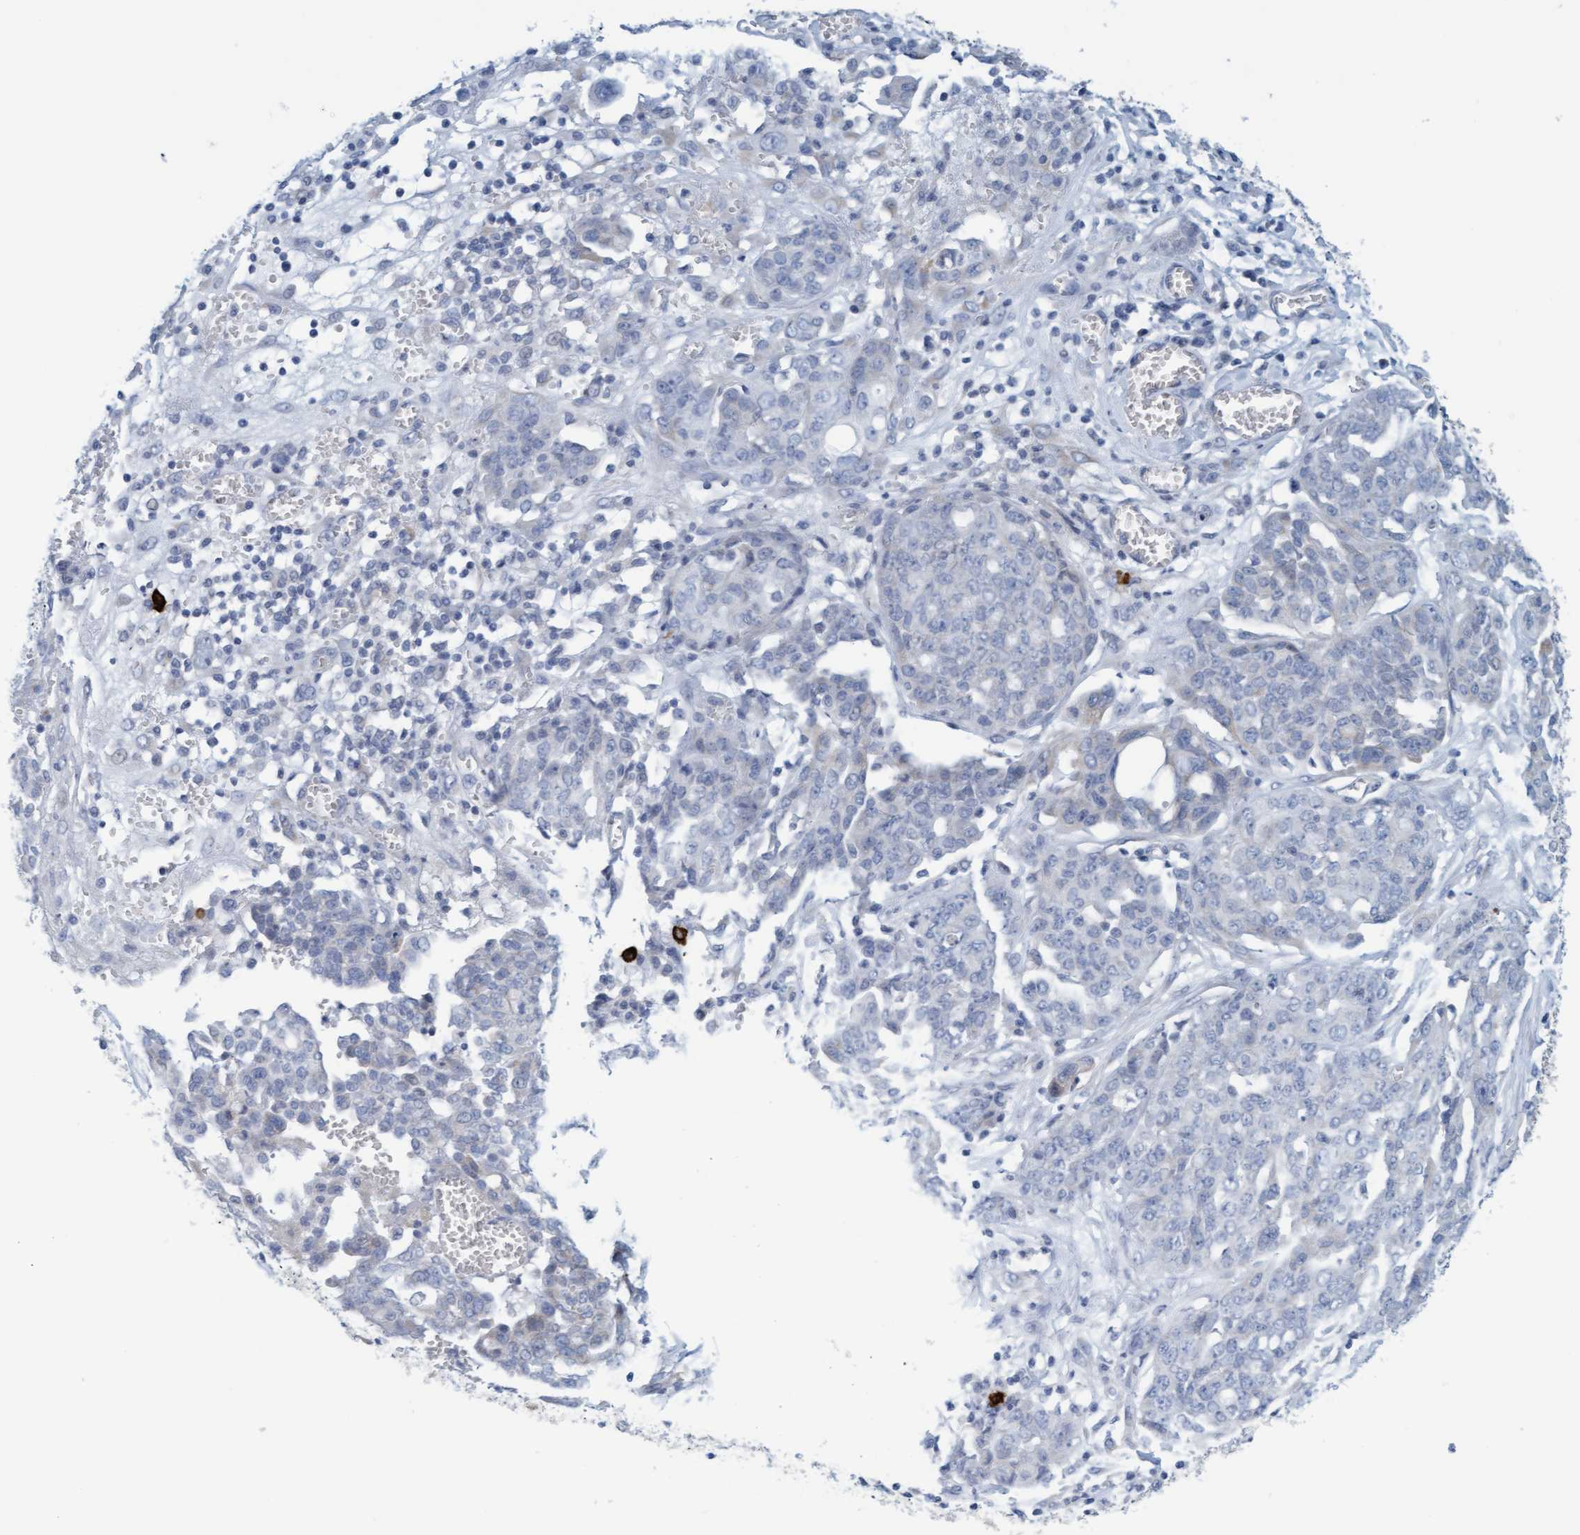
{"staining": {"intensity": "negative", "quantity": "none", "location": "none"}, "tissue": "ovarian cancer", "cell_type": "Tumor cells", "image_type": "cancer", "snomed": [{"axis": "morphology", "description": "Cystadenocarcinoma, serous, NOS"}, {"axis": "topography", "description": "Soft tissue"}, {"axis": "topography", "description": "Ovary"}], "caption": "This photomicrograph is of ovarian serous cystadenocarcinoma stained with IHC to label a protein in brown with the nuclei are counter-stained blue. There is no expression in tumor cells.", "gene": "CPA3", "patient": {"sex": "female", "age": 57}}